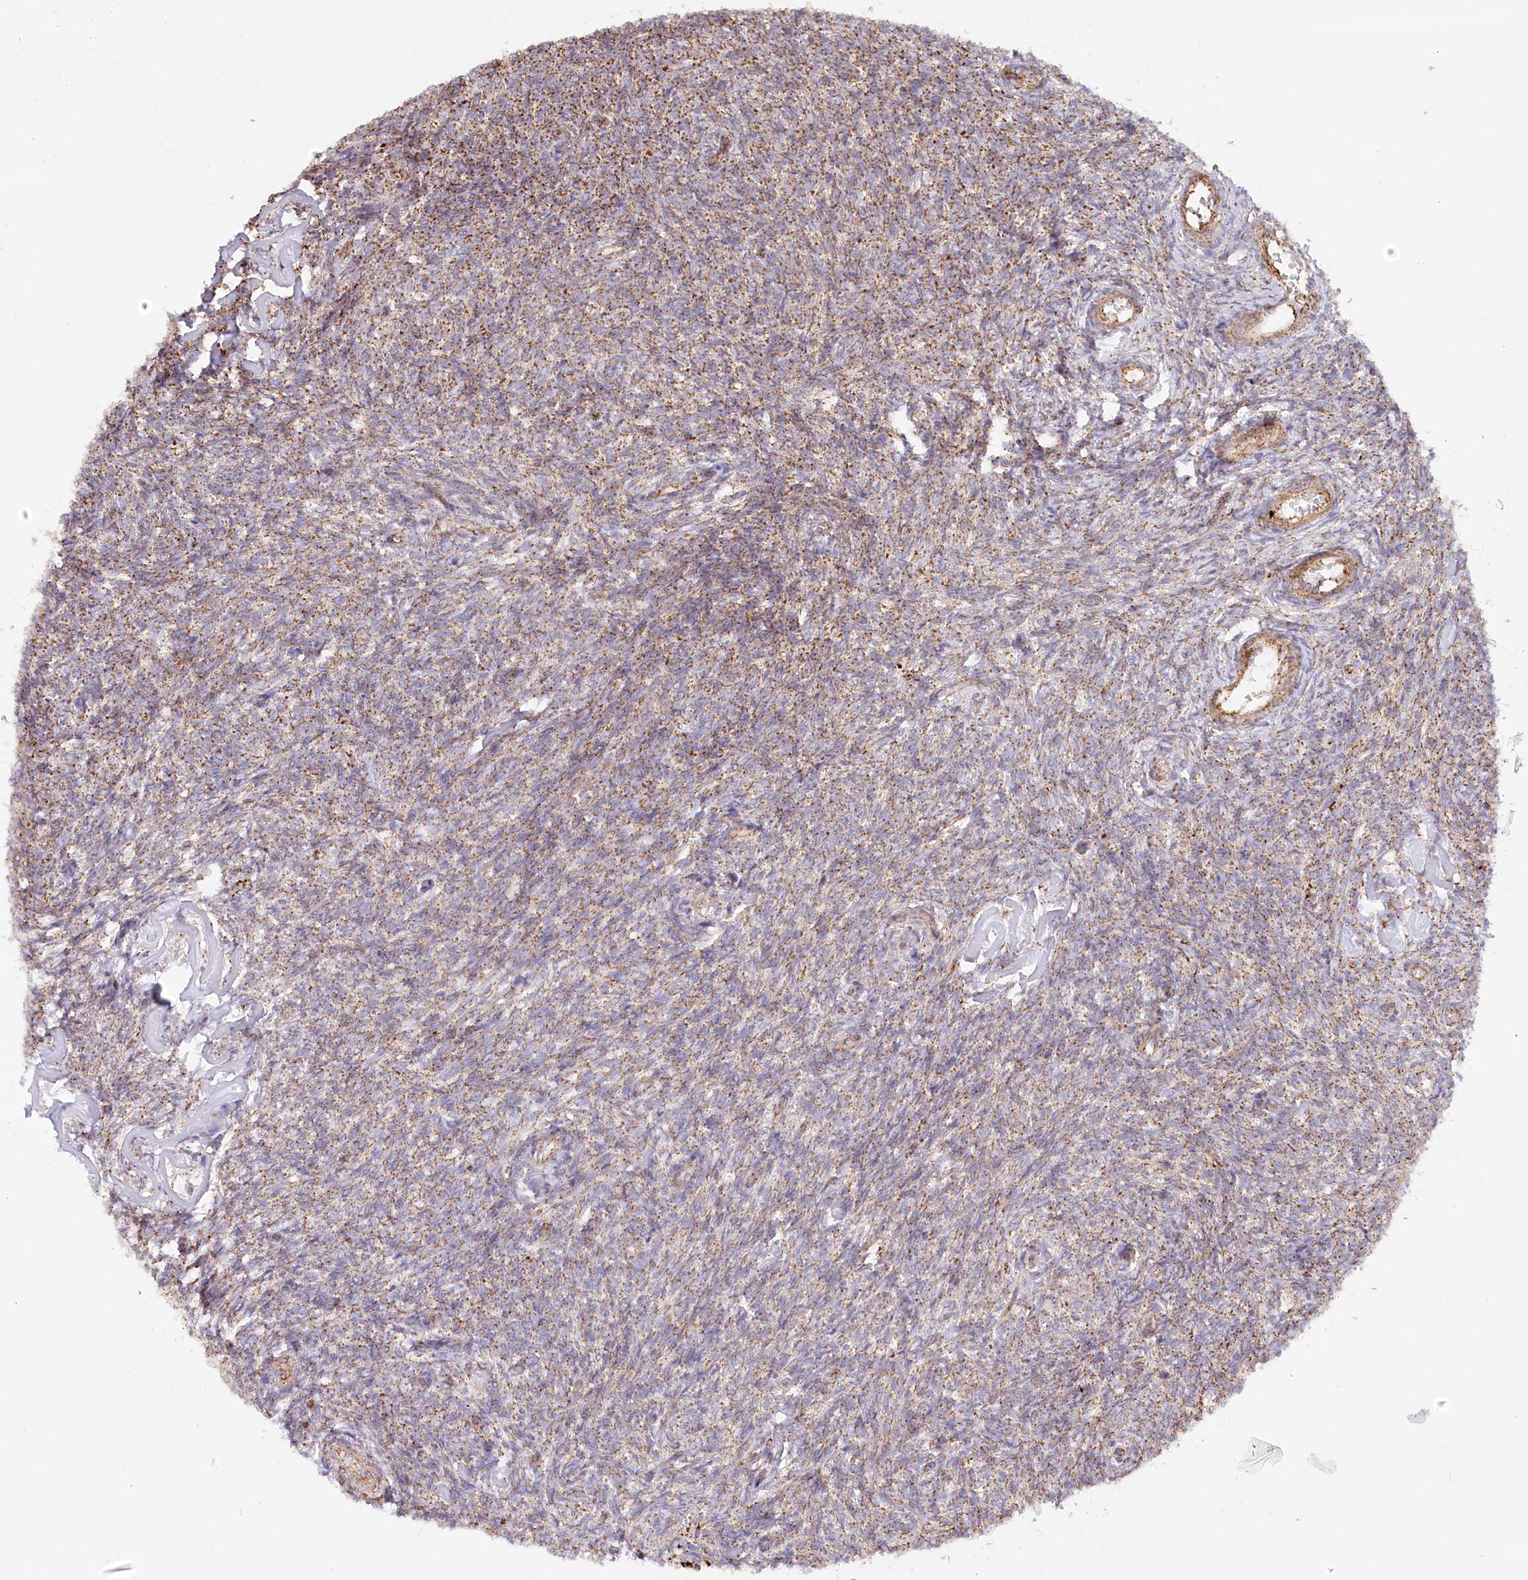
{"staining": {"intensity": "moderate", "quantity": "25%-75%", "location": "cytoplasmic/membranous"}, "tissue": "ovary", "cell_type": "Ovarian stroma cells", "image_type": "normal", "snomed": [{"axis": "morphology", "description": "Normal tissue, NOS"}, {"axis": "topography", "description": "Ovary"}], "caption": "High-magnification brightfield microscopy of normal ovary stained with DAB (3,3'-diaminobenzidine) (brown) and counterstained with hematoxylin (blue). ovarian stroma cells exhibit moderate cytoplasmic/membranous expression is appreciated in approximately25%-75% of cells. The protein of interest is shown in brown color, while the nuclei are stained blue.", "gene": "UMPS", "patient": {"sex": "female", "age": 44}}